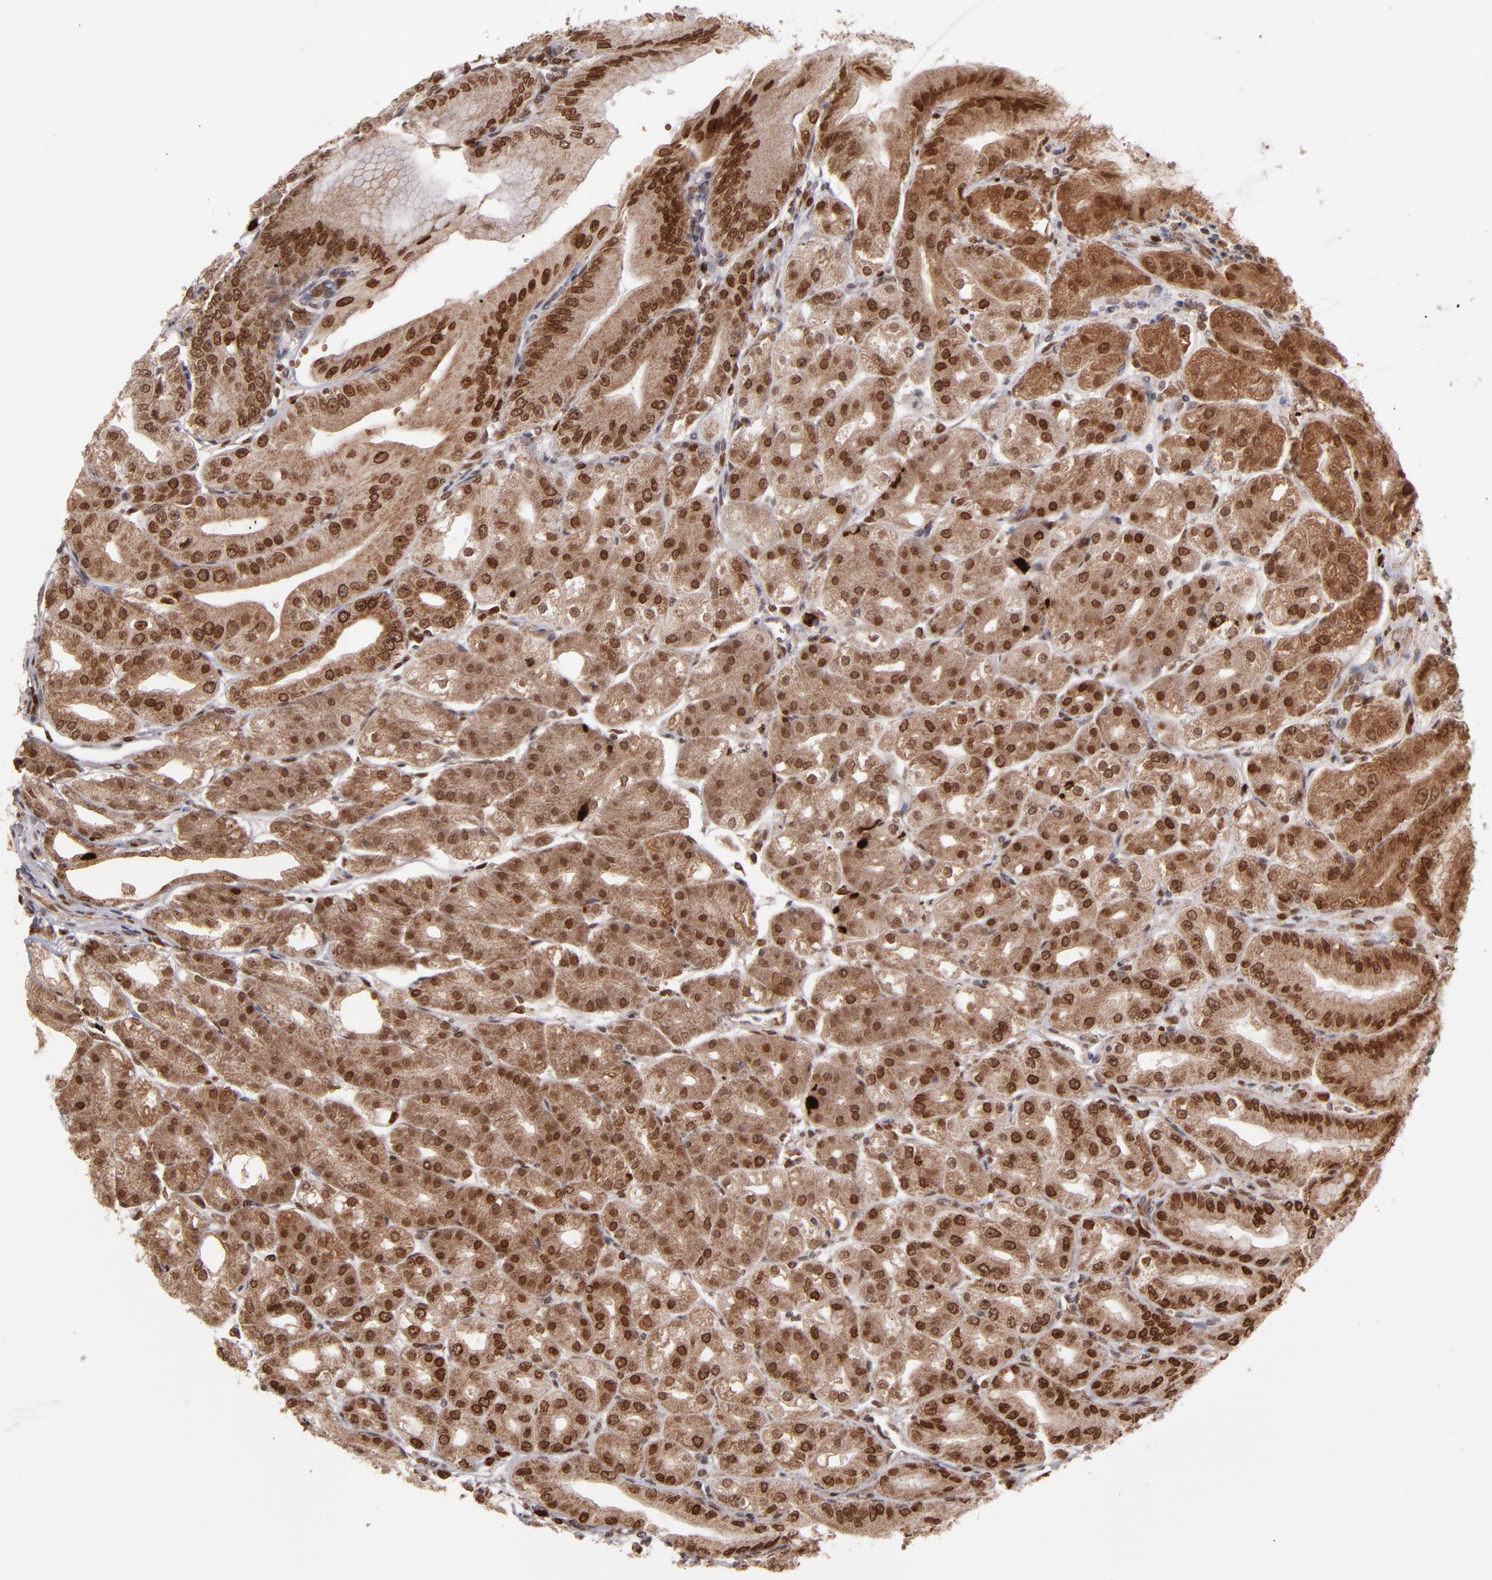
{"staining": {"intensity": "strong", "quantity": ">75%", "location": "cytoplasmic/membranous,nuclear"}, "tissue": "stomach", "cell_type": "Glandular cells", "image_type": "normal", "snomed": [{"axis": "morphology", "description": "Normal tissue, NOS"}, {"axis": "topography", "description": "Stomach, lower"}], "caption": "Protein expression by IHC displays strong cytoplasmic/membranous,nuclear staining in about >75% of glandular cells in unremarkable stomach.", "gene": "TOP1MT", "patient": {"sex": "male", "age": 71}}